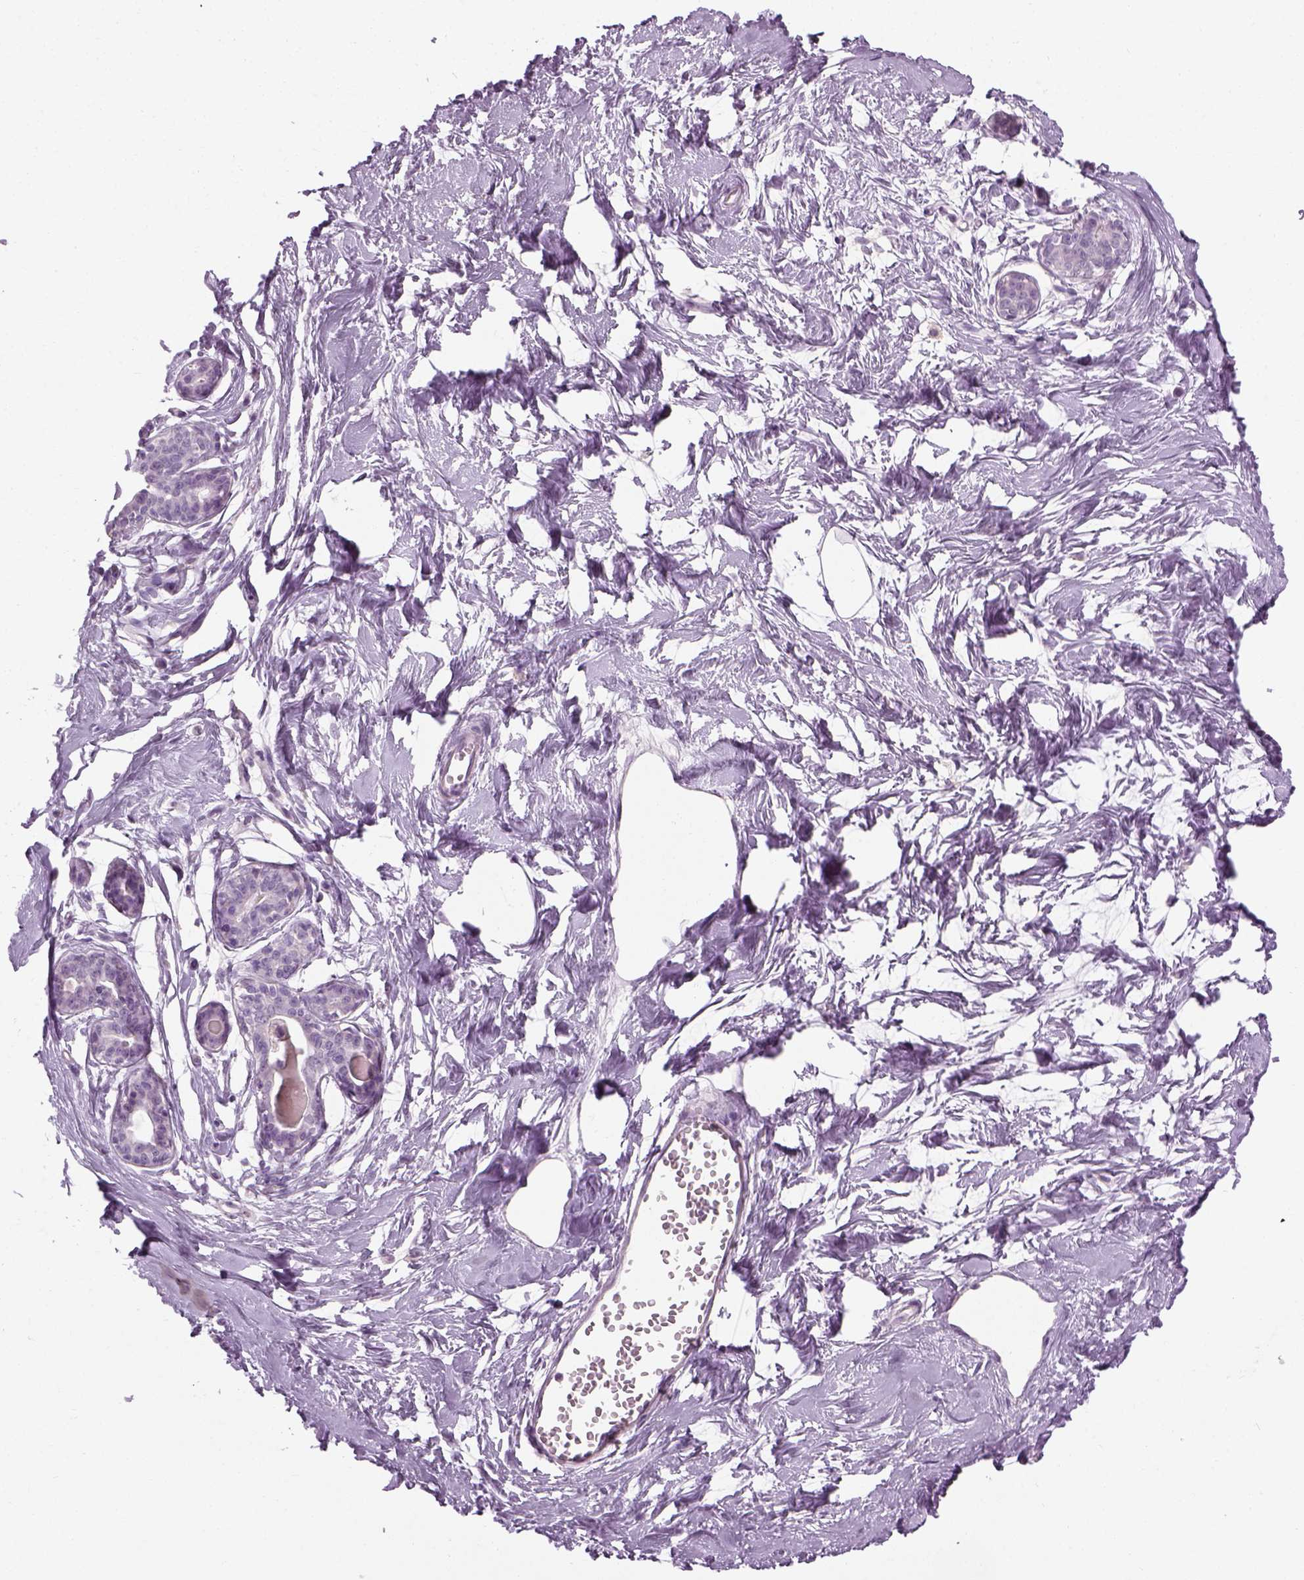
{"staining": {"intensity": "negative", "quantity": "none", "location": "none"}, "tissue": "breast", "cell_type": "Adipocytes", "image_type": "normal", "snomed": [{"axis": "morphology", "description": "Normal tissue, NOS"}, {"axis": "topography", "description": "Breast"}], "caption": "This is a micrograph of immunohistochemistry (IHC) staining of normal breast, which shows no expression in adipocytes. The staining was performed using DAB (3,3'-diaminobenzidine) to visualize the protein expression in brown, while the nuclei were stained in blue with hematoxylin (Magnification: 20x).", "gene": "TH", "patient": {"sex": "female", "age": 45}}